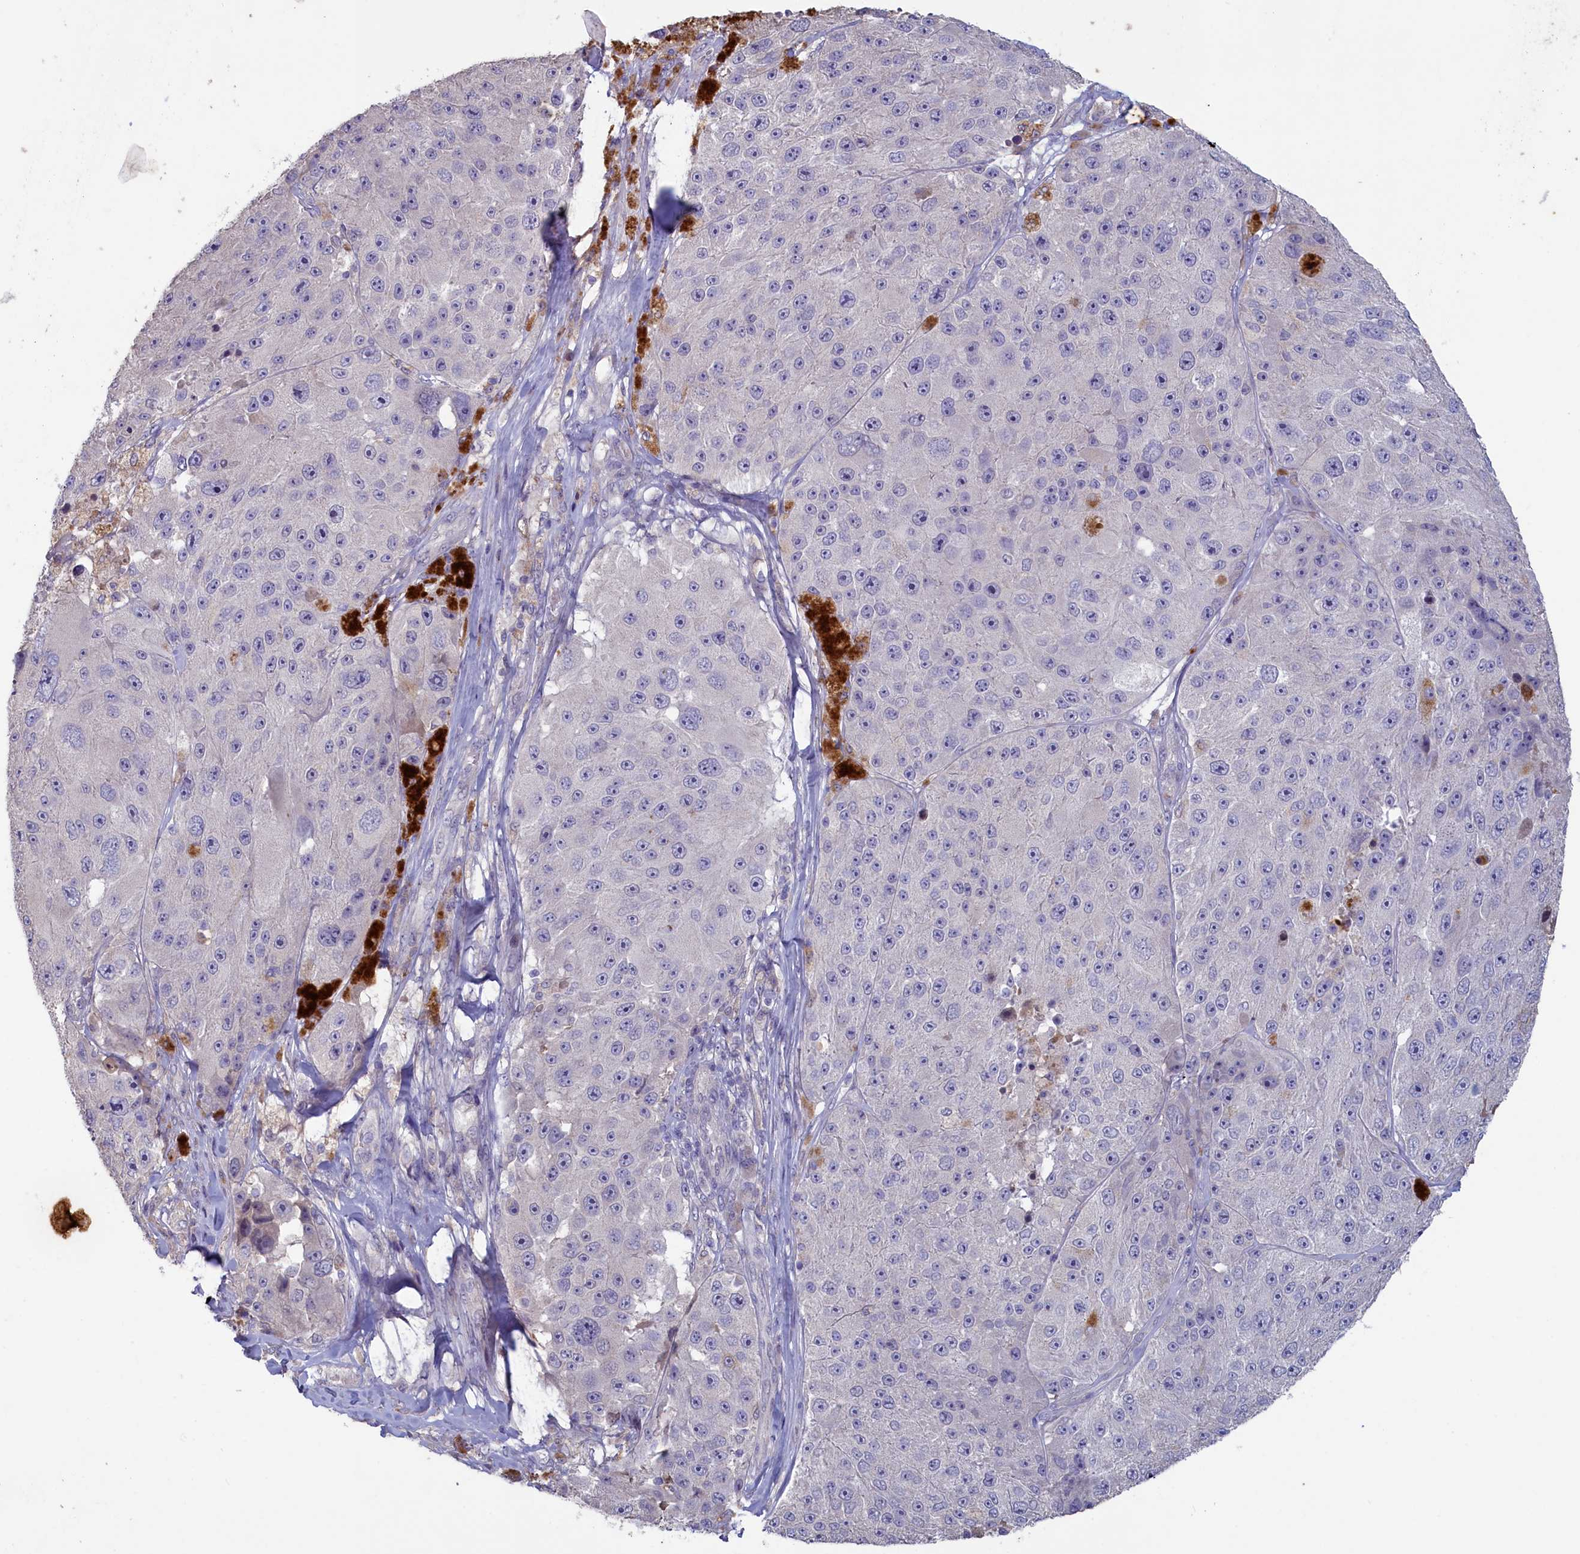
{"staining": {"intensity": "negative", "quantity": "none", "location": "none"}, "tissue": "melanoma", "cell_type": "Tumor cells", "image_type": "cancer", "snomed": [{"axis": "morphology", "description": "Malignant melanoma, Metastatic site"}, {"axis": "topography", "description": "Lymph node"}], "caption": "Immunohistochemical staining of melanoma demonstrates no significant expression in tumor cells. (Immunohistochemistry (ihc), brightfield microscopy, high magnification).", "gene": "ATF7IP2", "patient": {"sex": "male", "age": 62}}